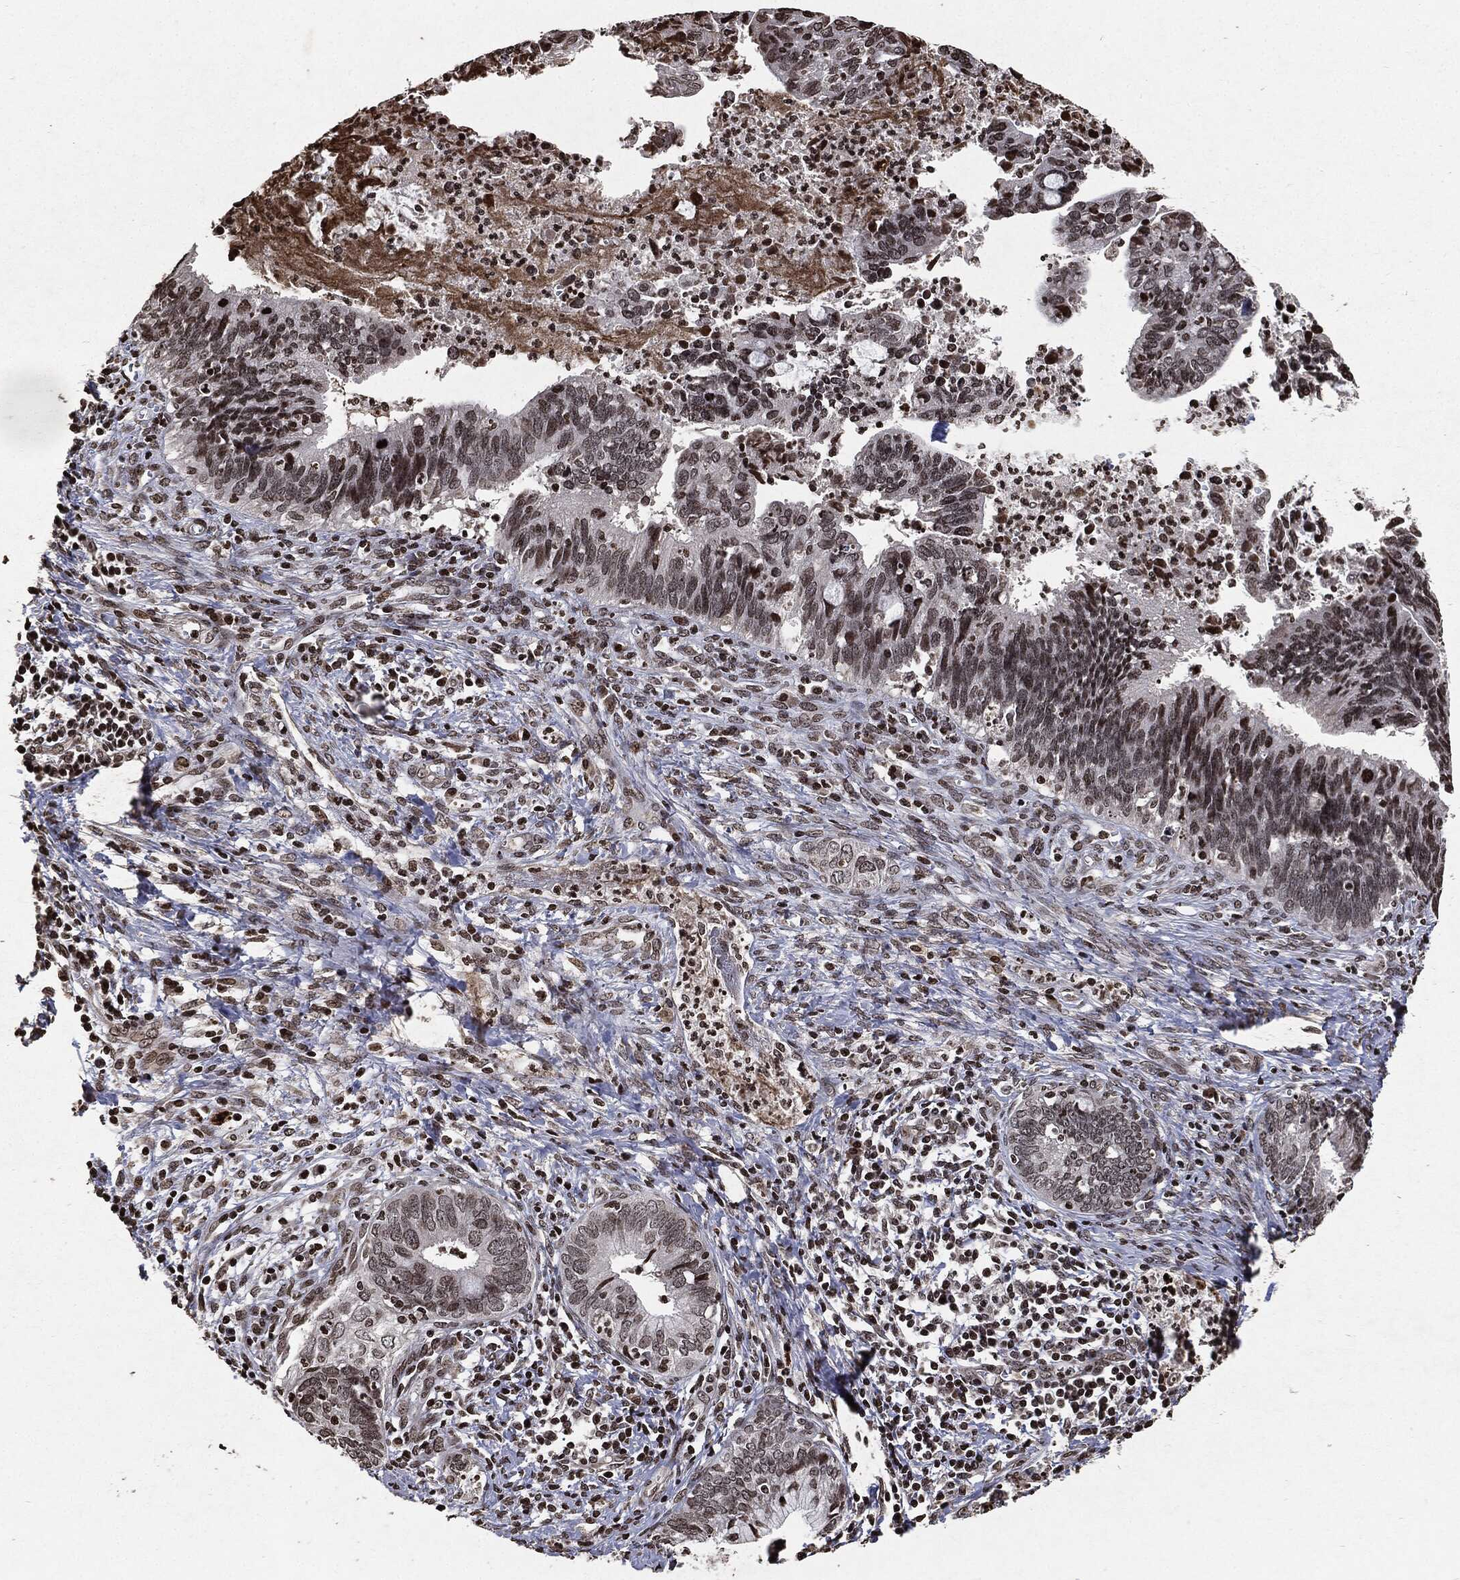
{"staining": {"intensity": "moderate", "quantity": "<25%", "location": "nuclear"}, "tissue": "cervical cancer", "cell_type": "Tumor cells", "image_type": "cancer", "snomed": [{"axis": "morphology", "description": "Adenocarcinoma, NOS"}, {"axis": "topography", "description": "Cervix"}], "caption": "Cervical cancer (adenocarcinoma) was stained to show a protein in brown. There is low levels of moderate nuclear staining in approximately <25% of tumor cells.", "gene": "JUN", "patient": {"sex": "female", "age": 42}}